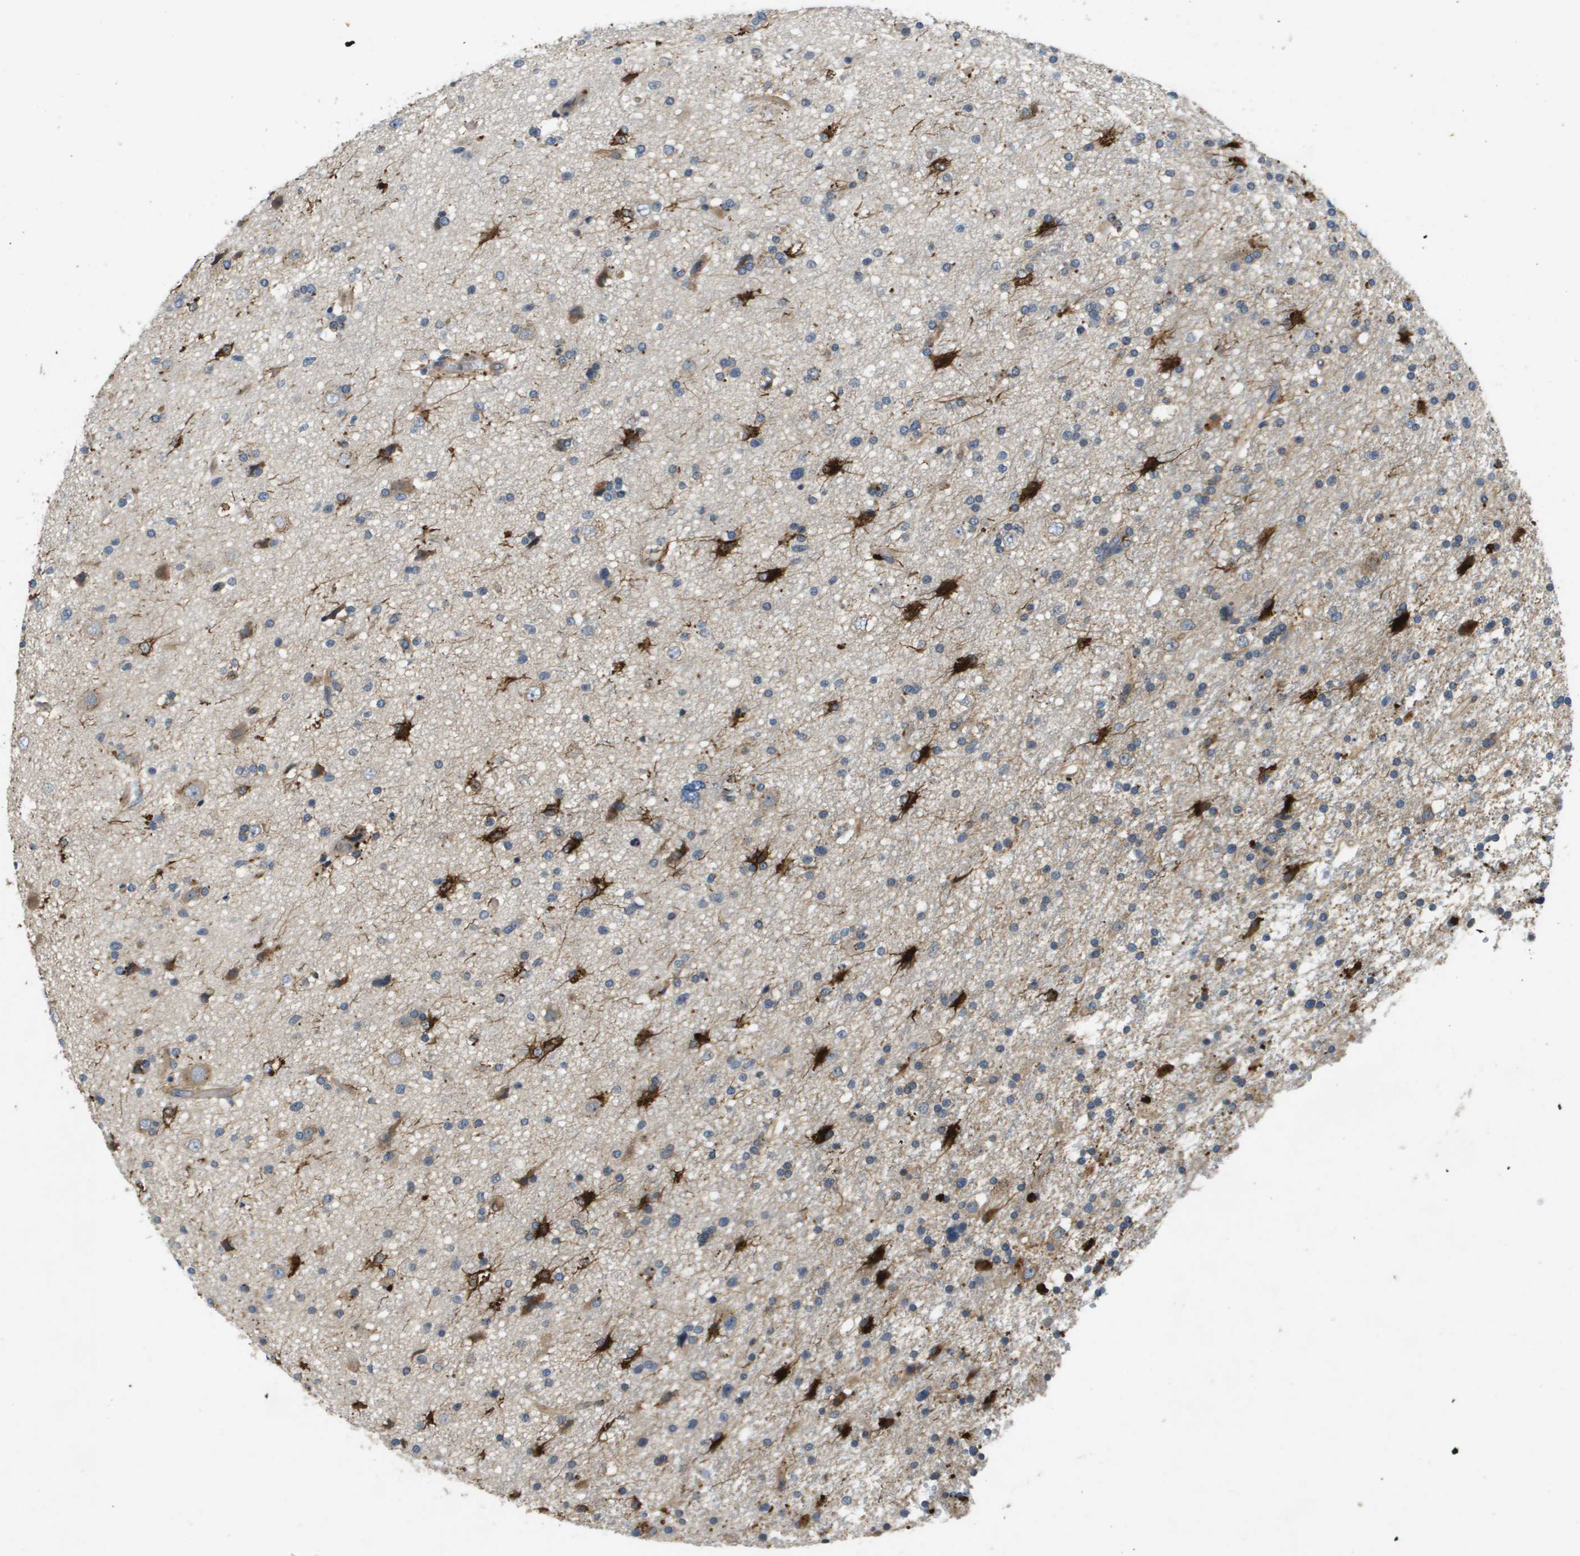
{"staining": {"intensity": "weak", "quantity": "<25%", "location": "cytoplasmic/membranous"}, "tissue": "glioma", "cell_type": "Tumor cells", "image_type": "cancer", "snomed": [{"axis": "morphology", "description": "Glioma, malignant, High grade"}, {"axis": "topography", "description": "Brain"}], "caption": "IHC histopathology image of malignant glioma (high-grade) stained for a protein (brown), which reveals no staining in tumor cells.", "gene": "PGAP3", "patient": {"sex": "male", "age": 33}}